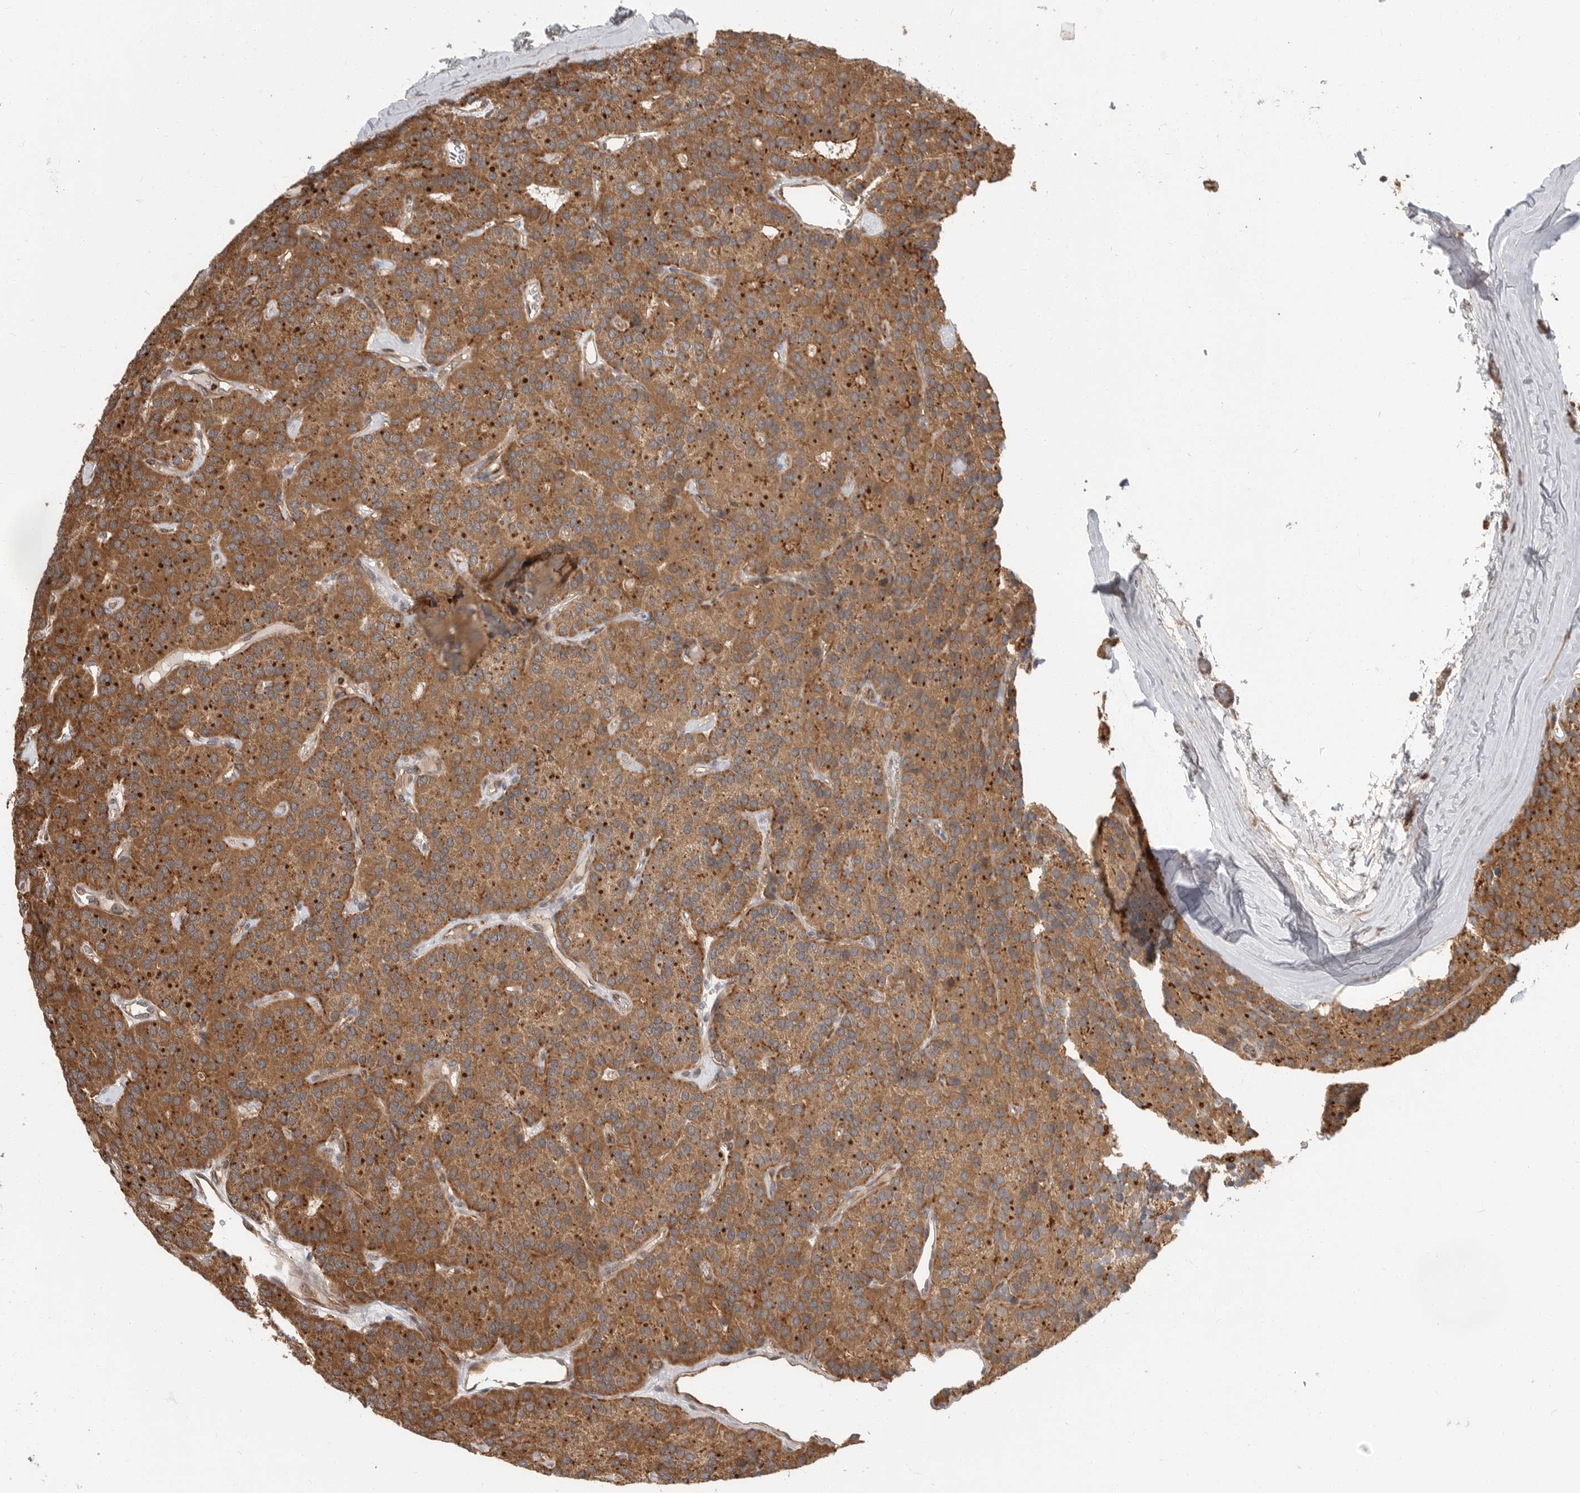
{"staining": {"intensity": "moderate", "quantity": ">75%", "location": "cytoplasmic/membranous"}, "tissue": "parathyroid gland", "cell_type": "Glandular cells", "image_type": "normal", "snomed": [{"axis": "morphology", "description": "Normal tissue, NOS"}, {"axis": "morphology", "description": "Adenoma, NOS"}, {"axis": "topography", "description": "Parathyroid gland"}], "caption": "Protein staining shows moderate cytoplasmic/membranous positivity in about >75% of glandular cells in normal parathyroid gland. (DAB (3,3'-diaminobenzidine) IHC, brown staining for protein, blue staining for nuclei).", "gene": "STRAP", "patient": {"sex": "female", "age": 86}}